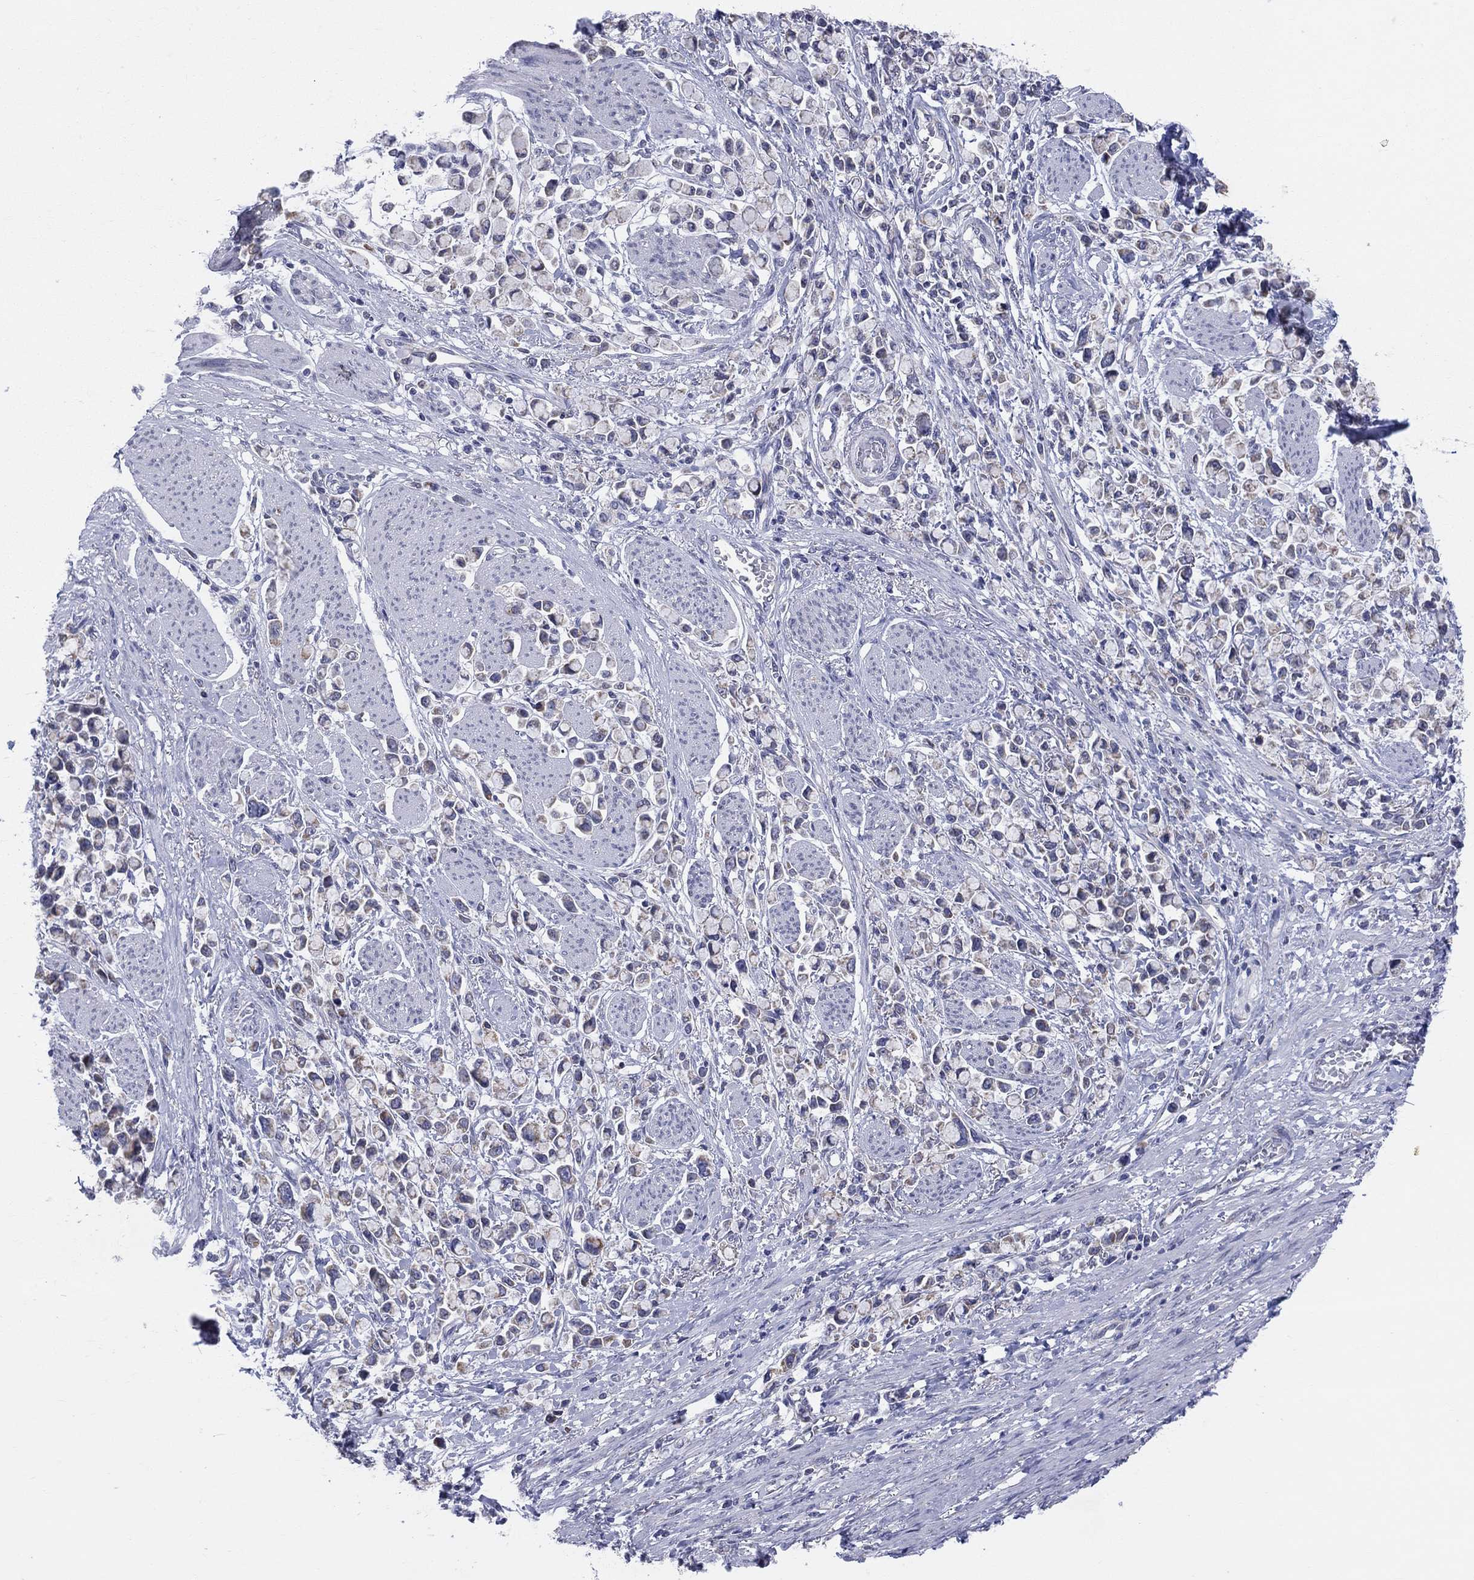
{"staining": {"intensity": "negative", "quantity": "none", "location": "none"}, "tissue": "stomach cancer", "cell_type": "Tumor cells", "image_type": "cancer", "snomed": [{"axis": "morphology", "description": "Adenocarcinoma, NOS"}, {"axis": "topography", "description": "Stomach"}], "caption": "DAB (3,3'-diaminobenzidine) immunohistochemical staining of adenocarcinoma (stomach) demonstrates no significant expression in tumor cells.", "gene": "KISS1R", "patient": {"sex": "female", "age": 81}}